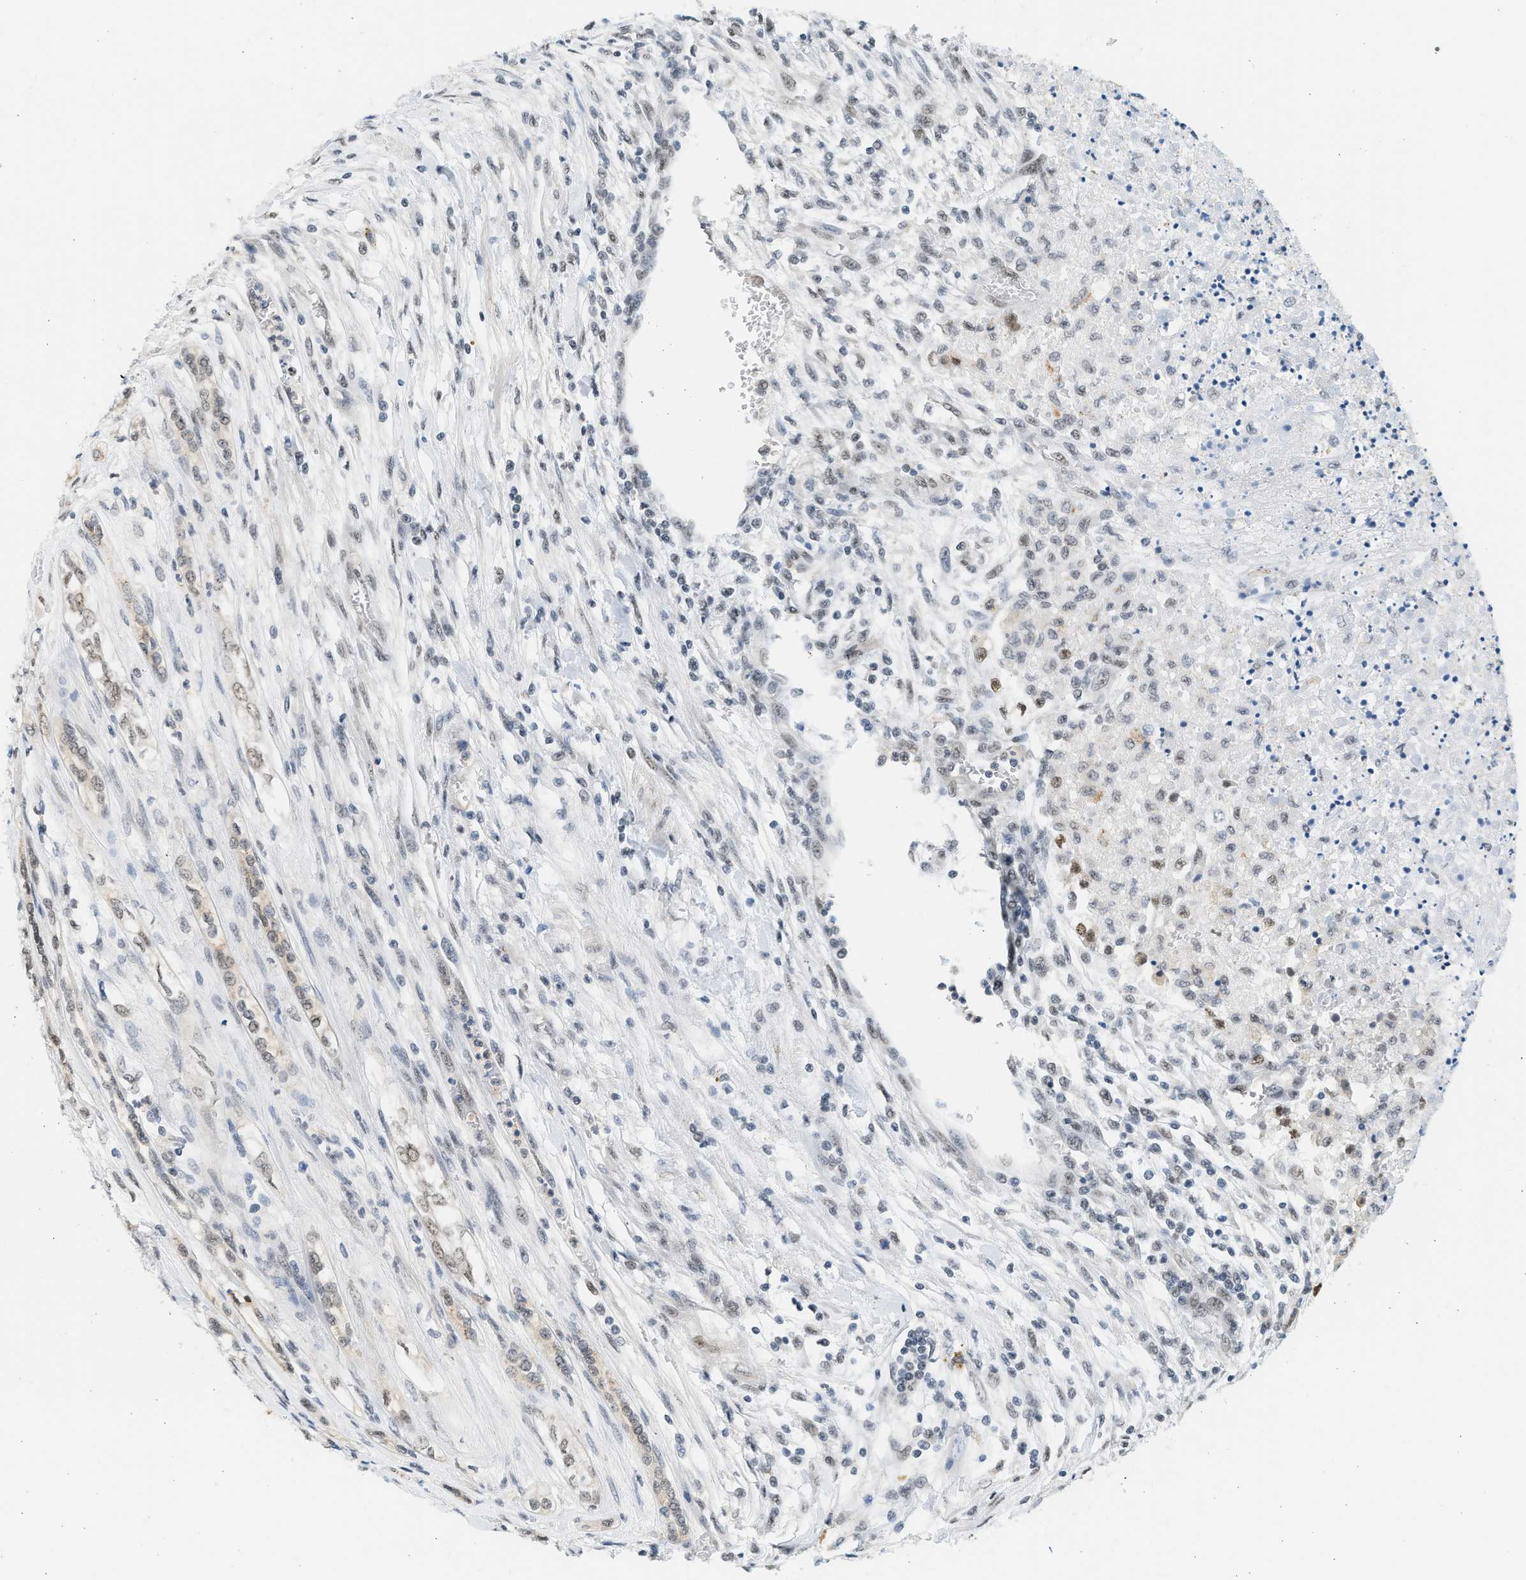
{"staining": {"intensity": "weak", "quantity": ">75%", "location": "nuclear"}, "tissue": "renal cancer", "cell_type": "Tumor cells", "image_type": "cancer", "snomed": [{"axis": "morphology", "description": "Adenocarcinoma, NOS"}, {"axis": "topography", "description": "Kidney"}], "caption": "High-power microscopy captured an IHC micrograph of renal adenocarcinoma, revealing weak nuclear staining in about >75% of tumor cells. The staining was performed using DAB (3,3'-diaminobenzidine) to visualize the protein expression in brown, while the nuclei were stained in blue with hematoxylin (Magnification: 20x).", "gene": "HIPK1", "patient": {"sex": "female", "age": 54}}